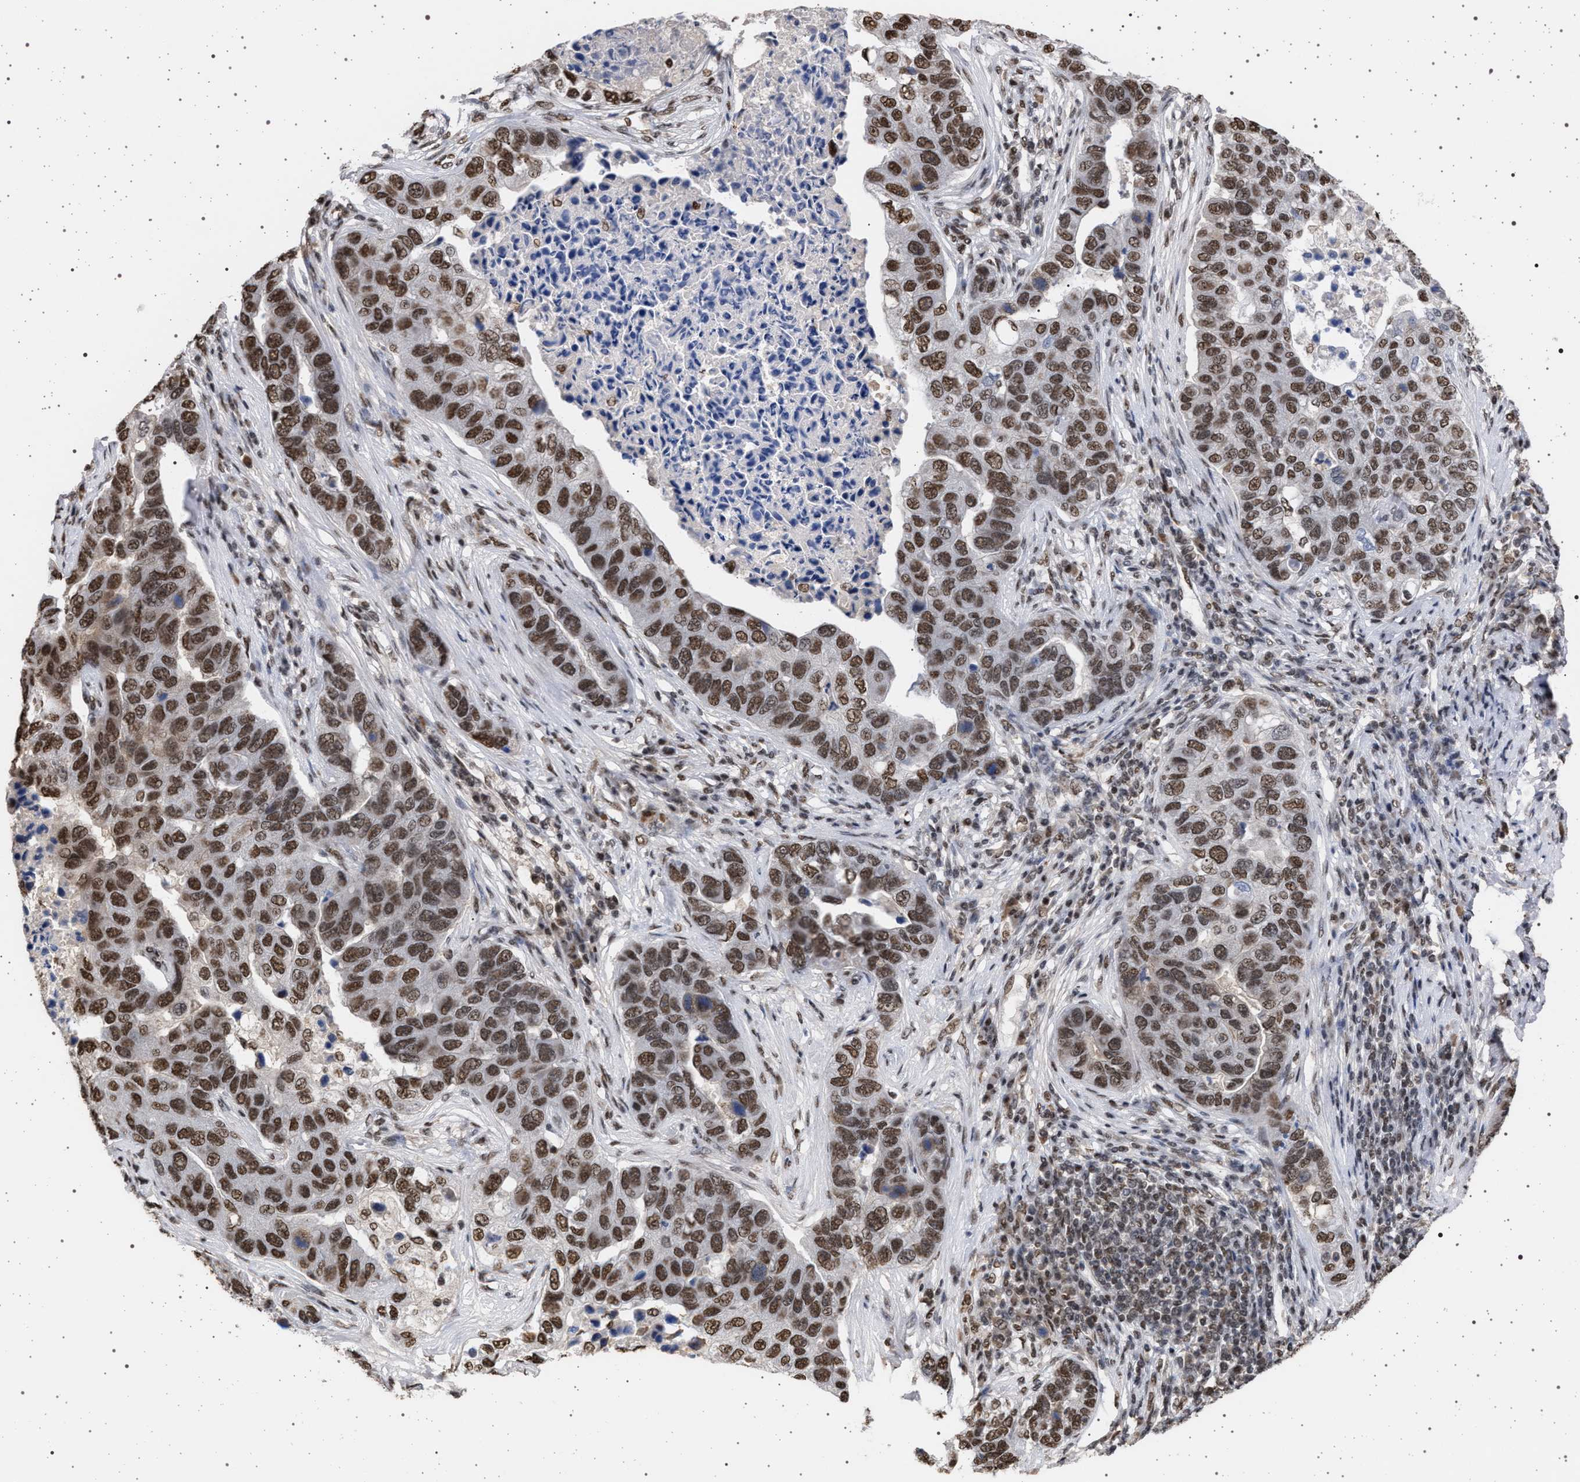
{"staining": {"intensity": "strong", "quantity": ">75%", "location": "nuclear"}, "tissue": "pancreatic cancer", "cell_type": "Tumor cells", "image_type": "cancer", "snomed": [{"axis": "morphology", "description": "Adenocarcinoma, NOS"}, {"axis": "topography", "description": "Pancreas"}], "caption": "Immunohistochemical staining of pancreatic cancer demonstrates strong nuclear protein positivity in approximately >75% of tumor cells.", "gene": "PHF12", "patient": {"sex": "female", "age": 61}}